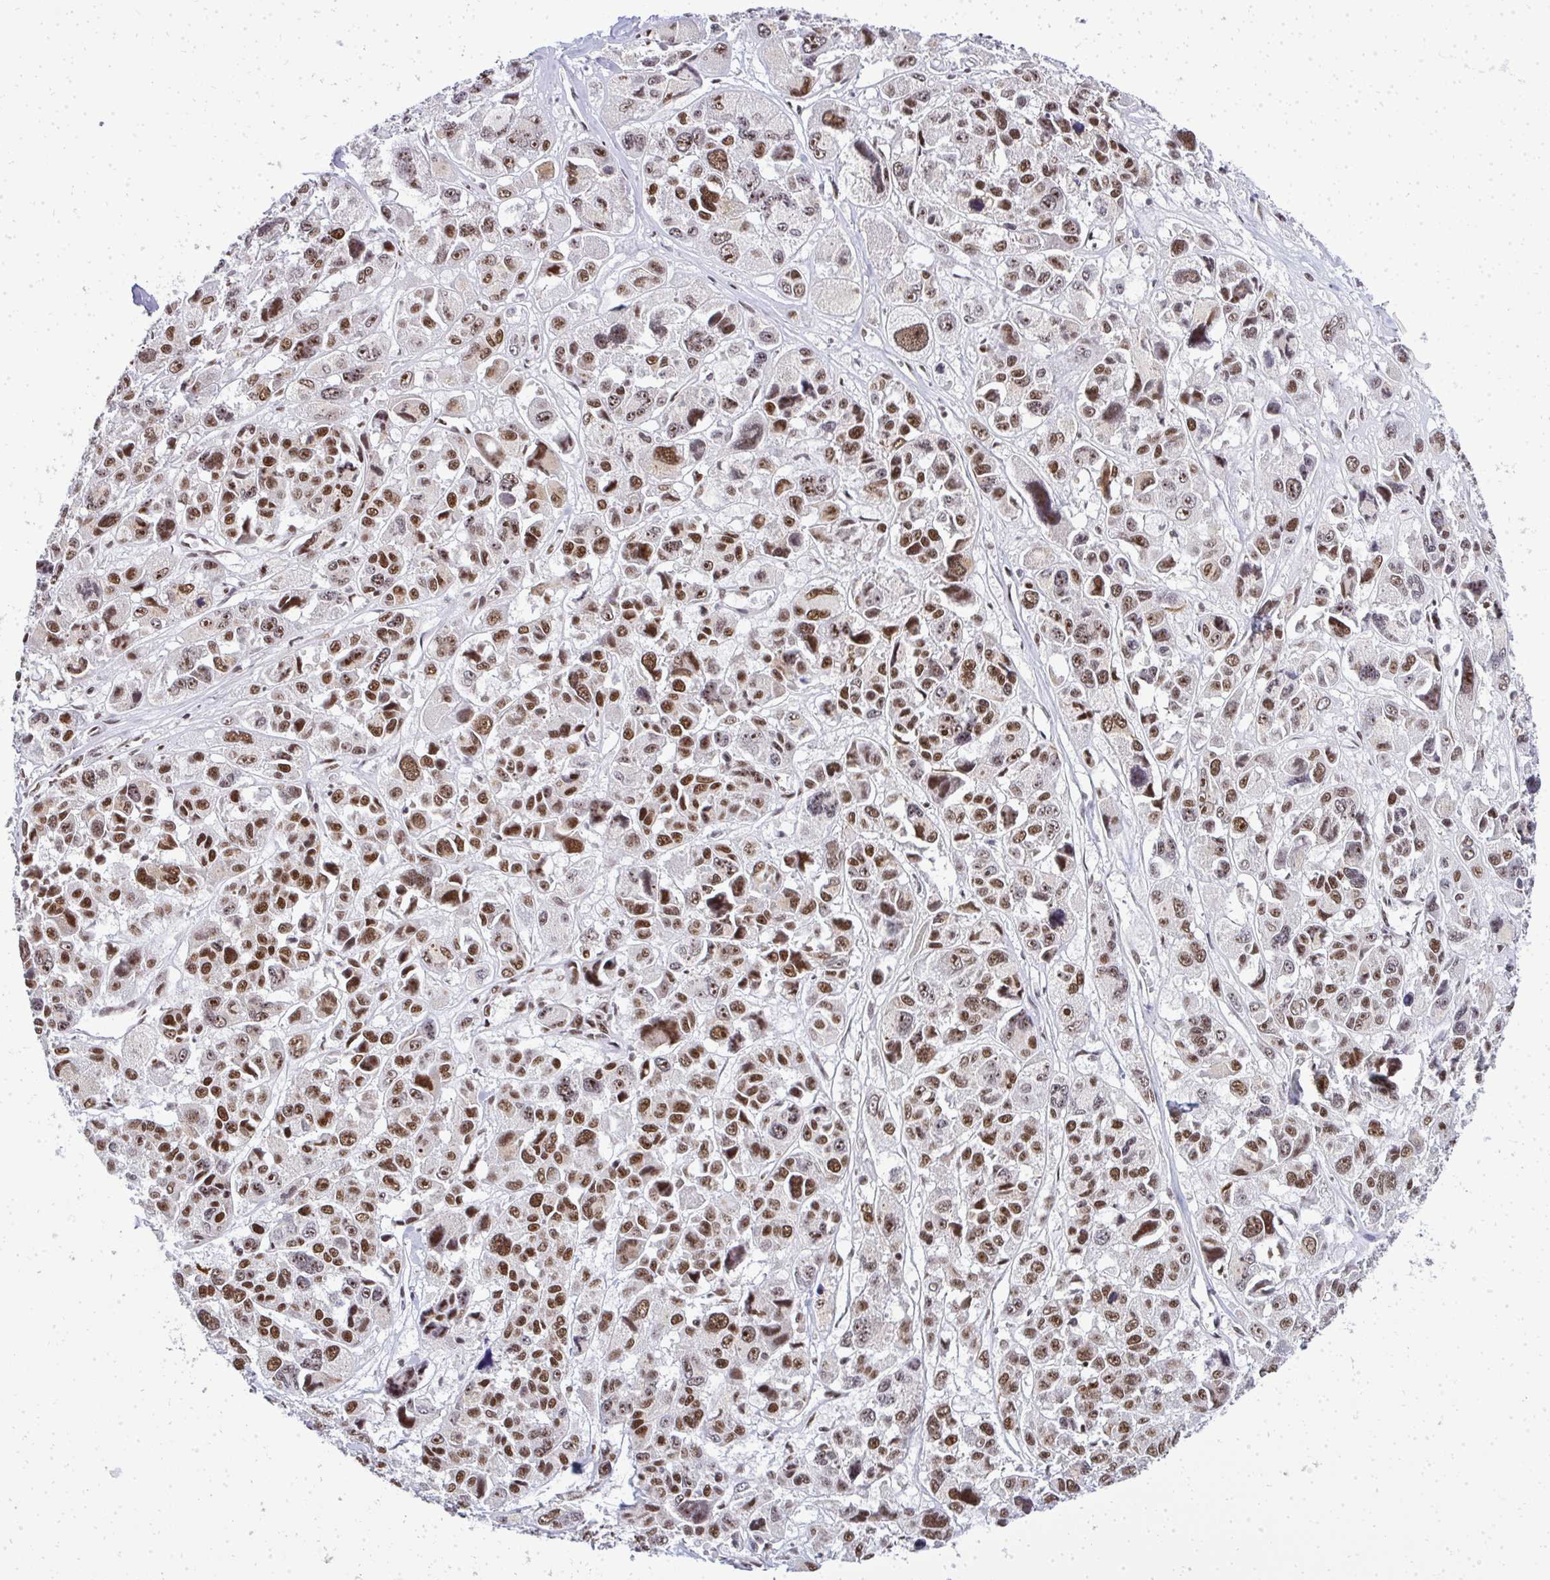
{"staining": {"intensity": "moderate", "quantity": ">75%", "location": "nuclear"}, "tissue": "melanoma", "cell_type": "Tumor cells", "image_type": "cancer", "snomed": [{"axis": "morphology", "description": "Malignant melanoma, NOS"}, {"axis": "topography", "description": "Skin"}], "caption": "Immunohistochemical staining of human melanoma shows moderate nuclear protein expression in about >75% of tumor cells. (brown staining indicates protein expression, while blue staining denotes nuclei).", "gene": "SIRT7", "patient": {"sex": "female", "age": 66}}